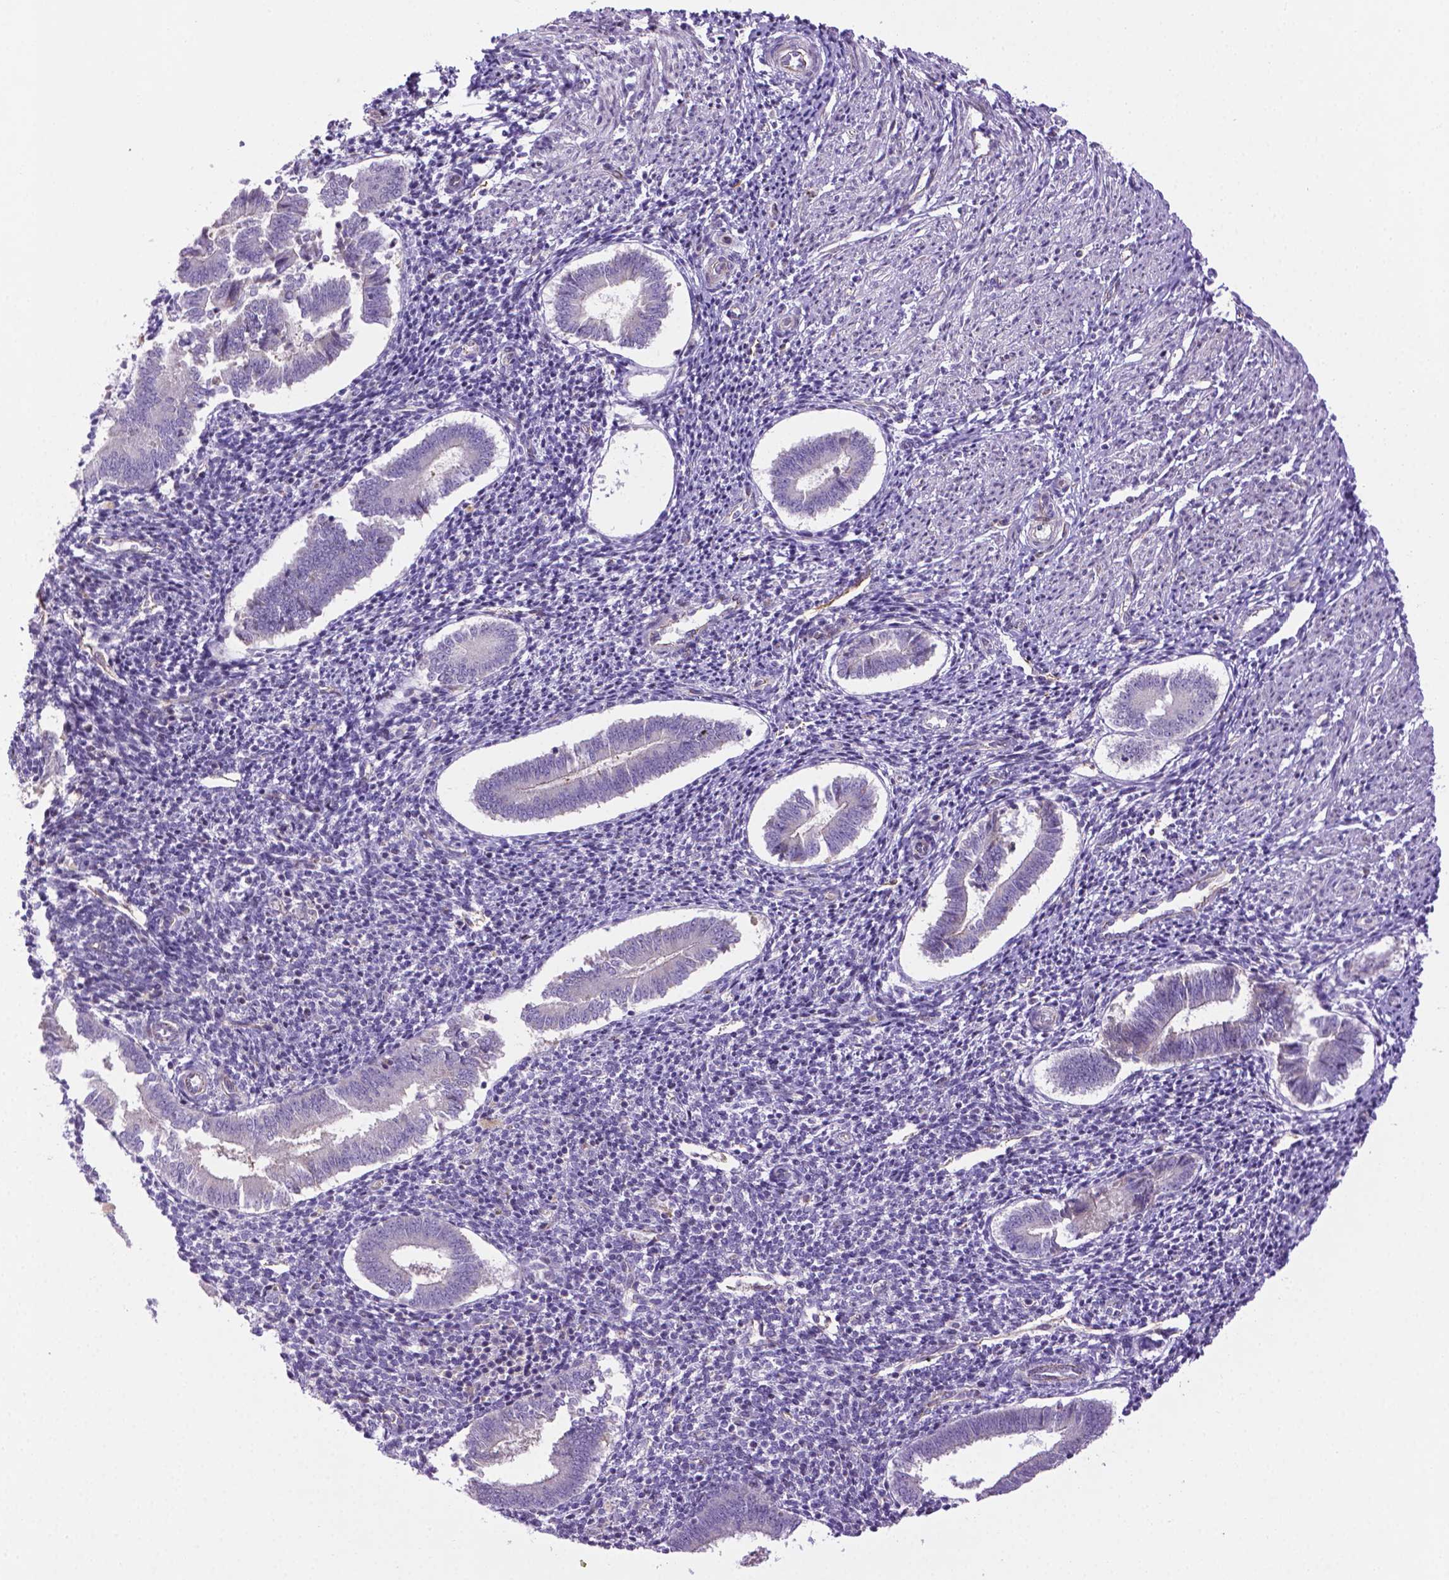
{"staining": {"intensity": "negative", "quantity": "none", "location": "none"}, "tissue": "endometrium", "cell_type": "Cells in endometrial stroma", "image_type": "normal", "snomed": [{"axis": "morphology", "description": "Normal tissue, NOS"}, {"axis": "topography", "description": "Endometrium"}], "caption": "The immunohistochemistry (IHC) photomicrograph has no significant positivity in cells in endometrial stroma of endometrium. (Brightfield microscopy of DAB (3,3'-diaminobenzidine) immunohistochemistry (IHC) at high magnification).", "gene": "CCER2", "patient": {"sex": "female", "age": 25}}